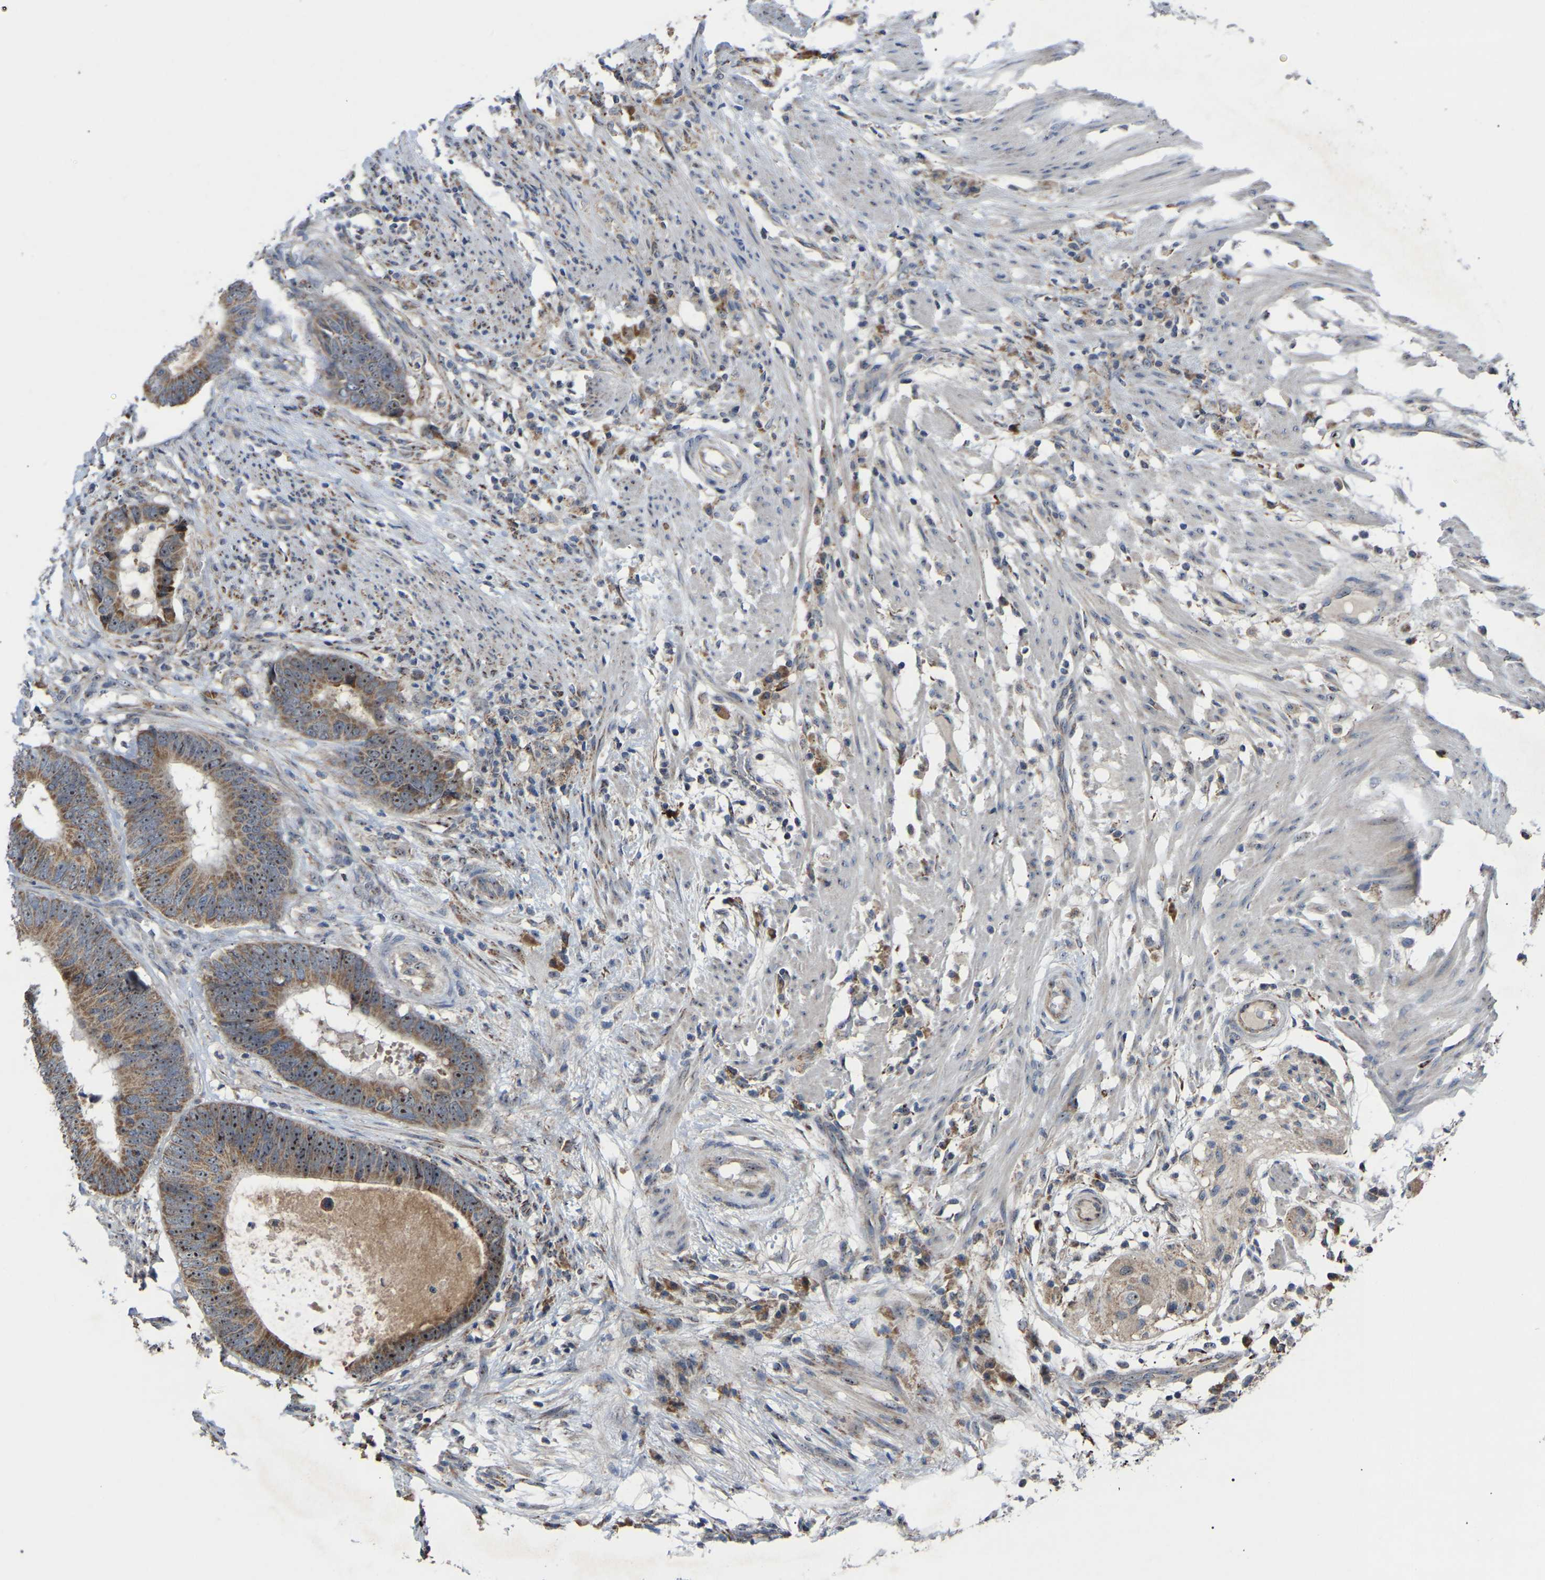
{"staining": {"intensity": "strong", "quantity": ">75%", "location": "cytoplasmic/membranous,nuclear"}, "tissue": "colorectal cancer", "cell_type": "Tumor cells", "image_type": "cancer", "snomed": [{"axis": "morphology", "description": "Adenocarcinoma, NOS"}, {"axis": "topography", "description": "Colon"}], "caption": "Protein analysis of colorectal adenocarcinoma tissue exhibits strong cytoplasmic/membranous and nuclear positivity in about >75% of tumor cells. (IHC, brightfield microscopy, high magnification).", "gene": "NOP53", "patient": {"sex": "male", "age": 56}}